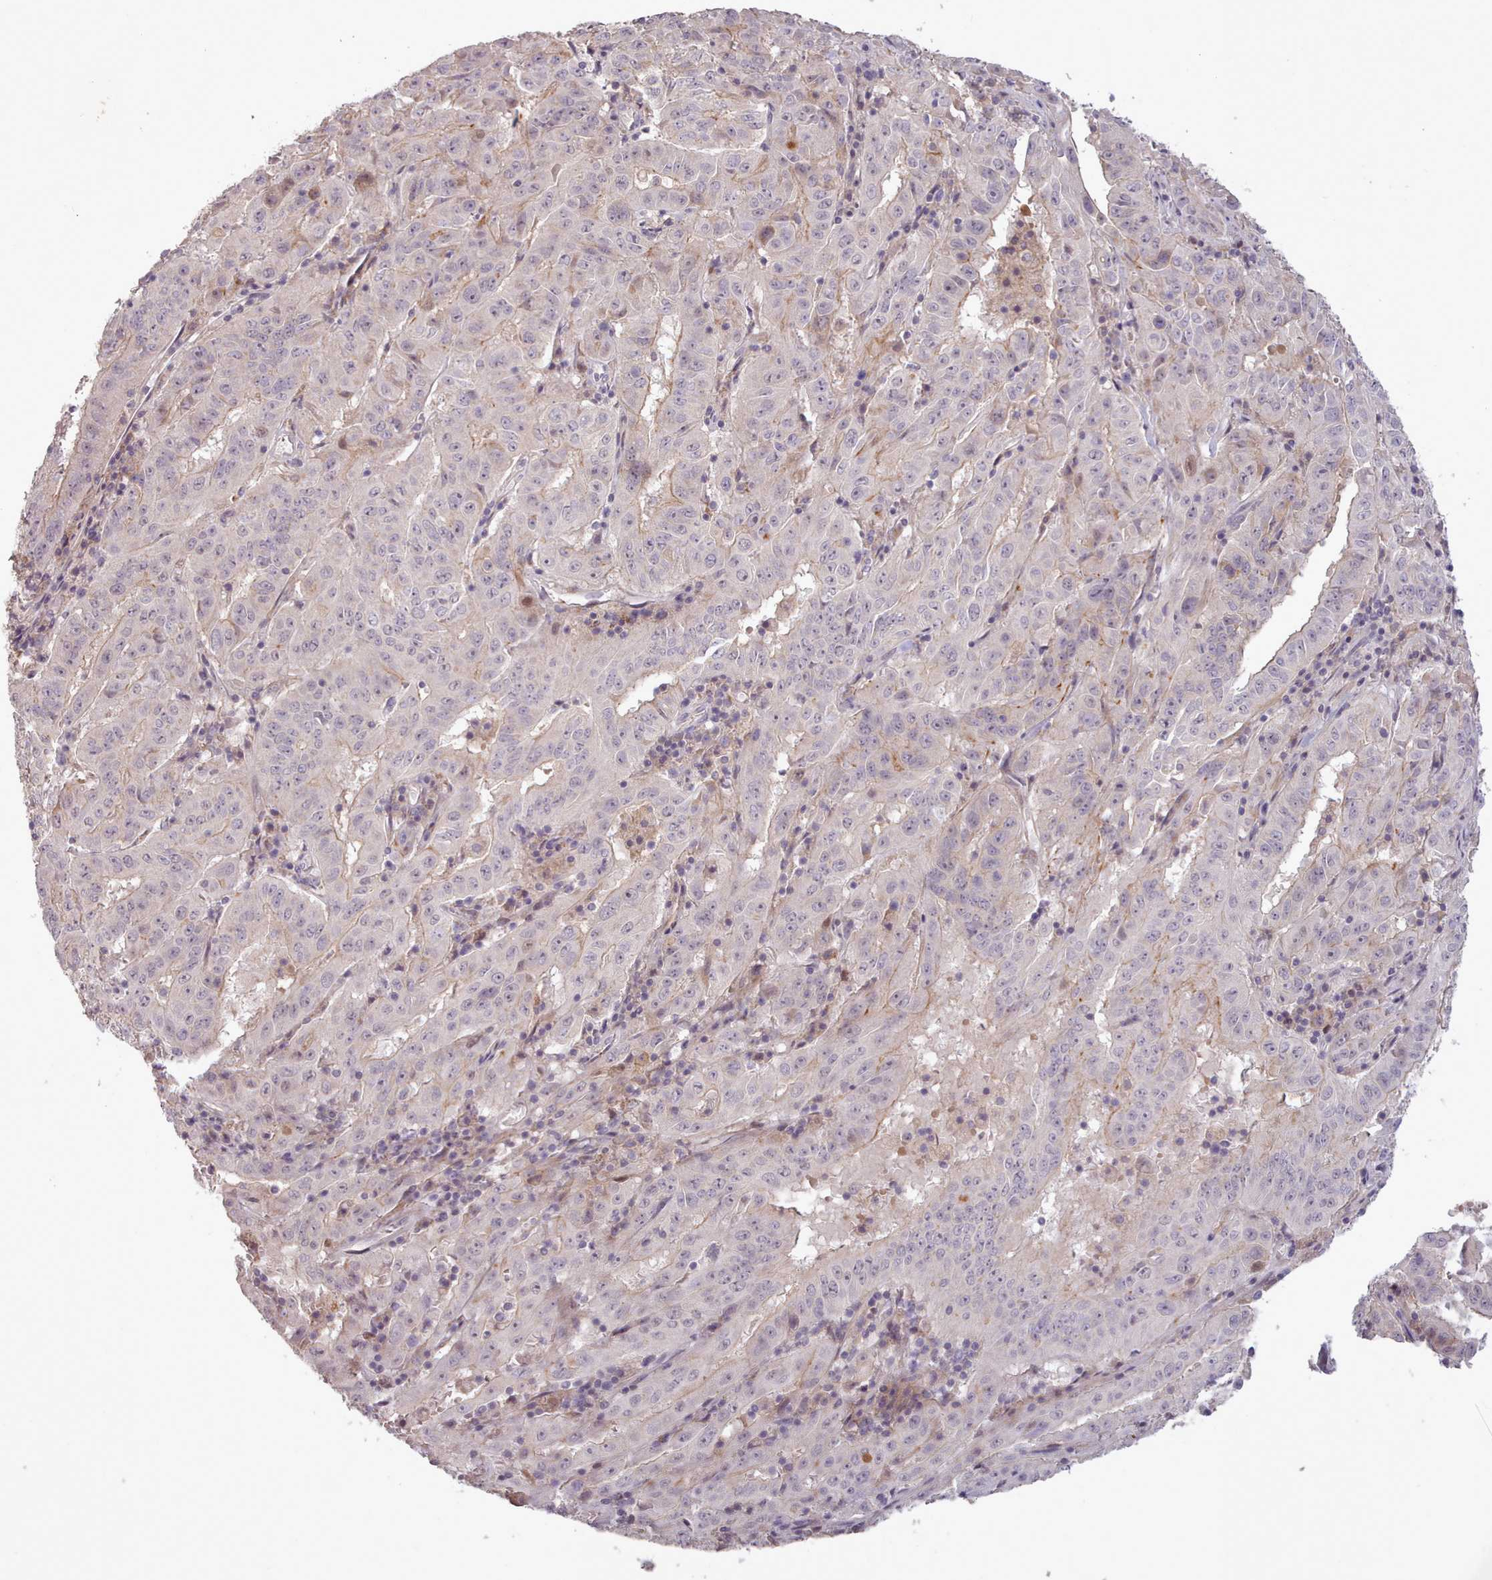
{"staining": {"intensity": "negative", "quantity": "none", "location": "none"}, "tissue": "pancreatic cancer", "cell_type": "Tumor cells", "image_type": "cancer", "snomed": [{"axis": "morphology", "description": "Adenocarcinoma, NOS"}, {"axis": "topography", "description": "Pancreas"}], "caption": "IHC photomicrograph of neoplastic tissue: pancreatic adenocarcinoma stained with DAB shows no significant protein positivity in tumor cells. (Stains: DAB (3,3'-diaminobenzidine) immunohistochemistry (IHC) with hematoxylin counter stain, Microscopy: brightfield microscopy at high magnification).", "gene": "LEFTY2", "patient": {"sex": "male", "age": 63}}